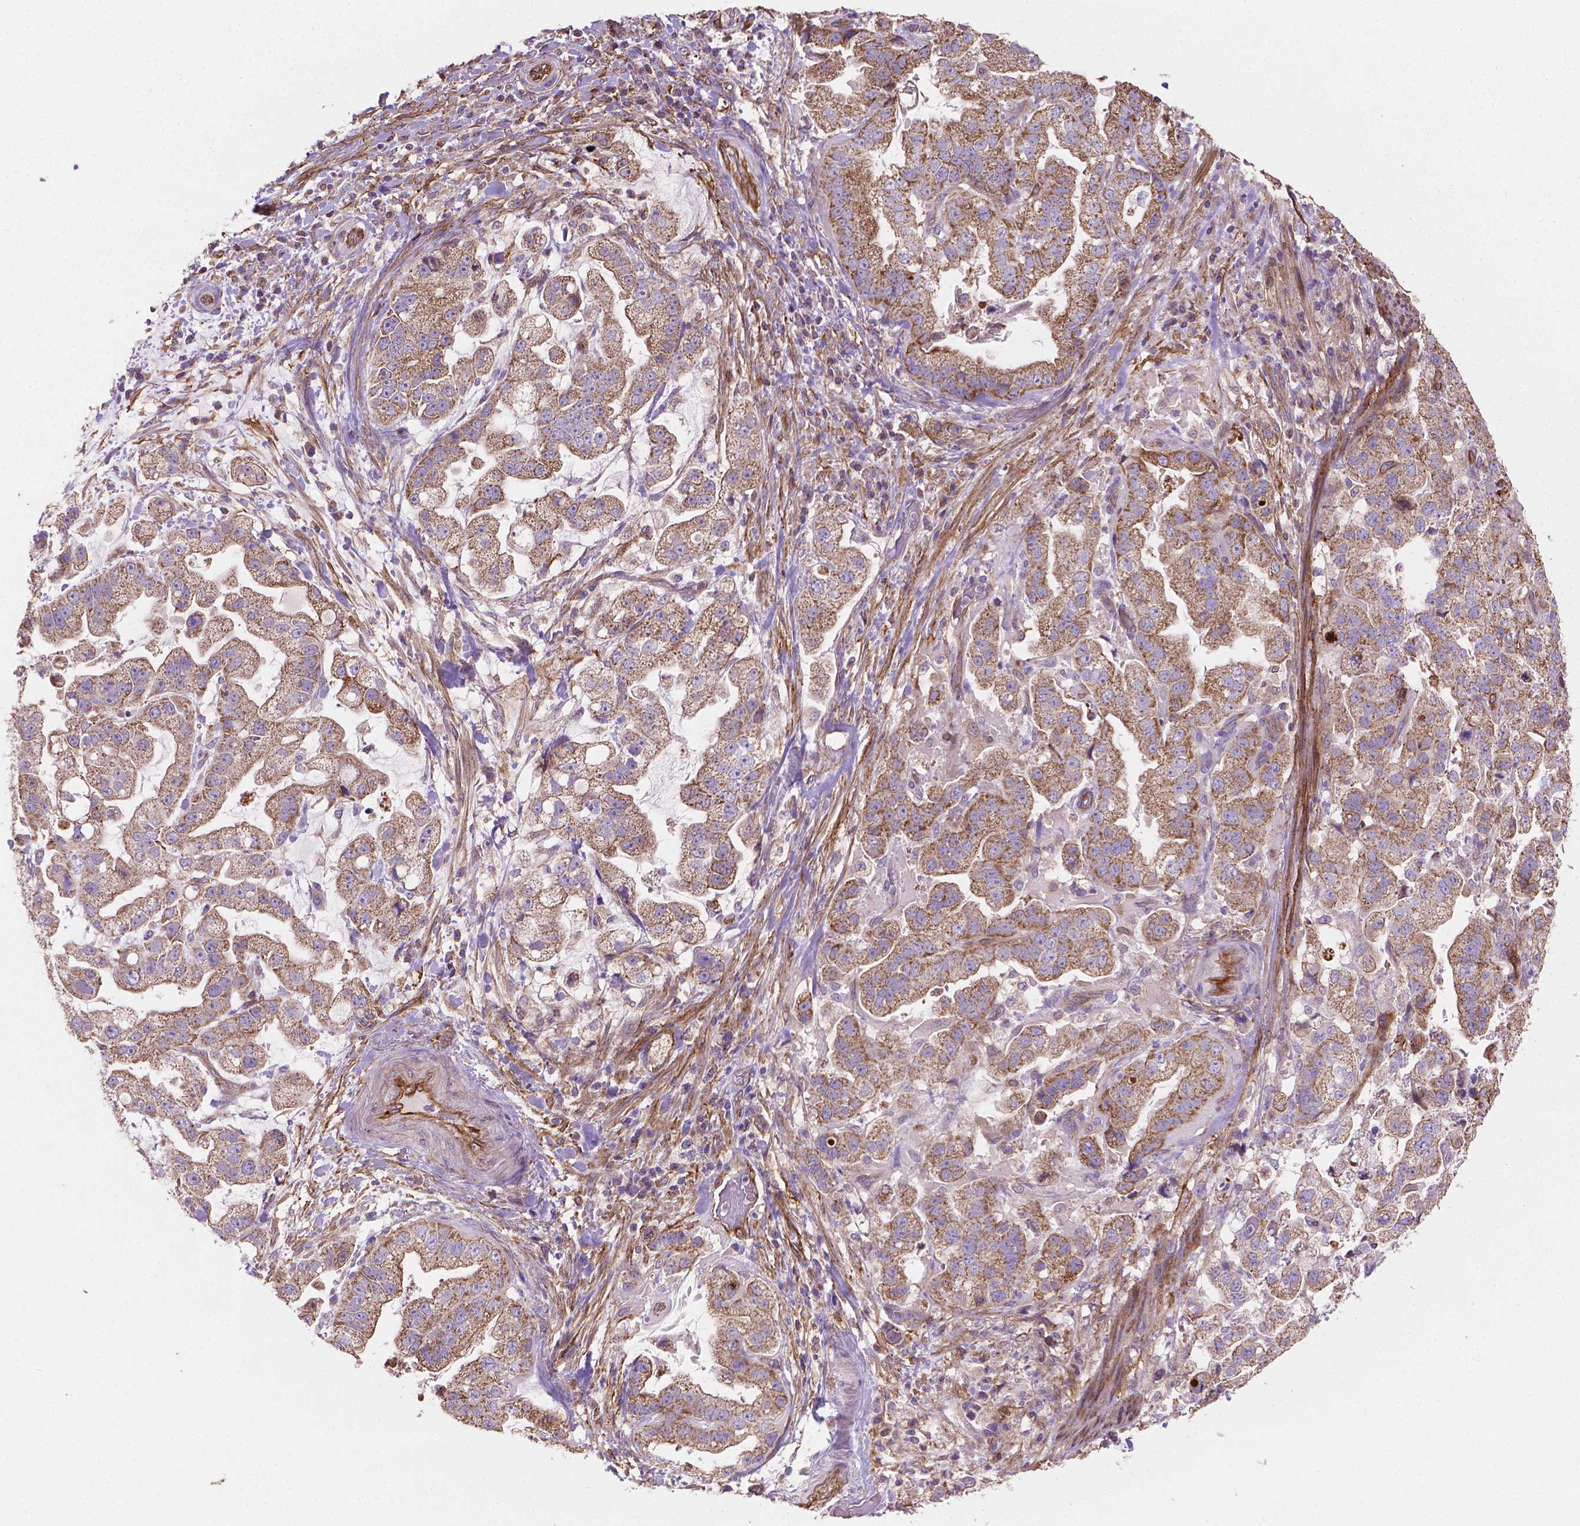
{"staining": {"intensity": "moderate", "quantity": ">75%", "location": "cytoplasmic/membranous"}, "tissue": "stomach cancer", "cell_type": "Tumor cells", "image_type": "cancer", "snomed": [{"axis": "morphology", "description": "Adenocarcinoma, NOS"}, {"axis": "topography", "description": "Stomach"}], "caption": "Immunohistochemistry (IHC) of human stomach cancer (adenocarcinoma) demonstrates medium levels of moderate cytoplasmic/membranous expression in approximately >75% of tumor cells.", "gene": "TCAF1", "patient": {"sex": "male", "age": 59}}